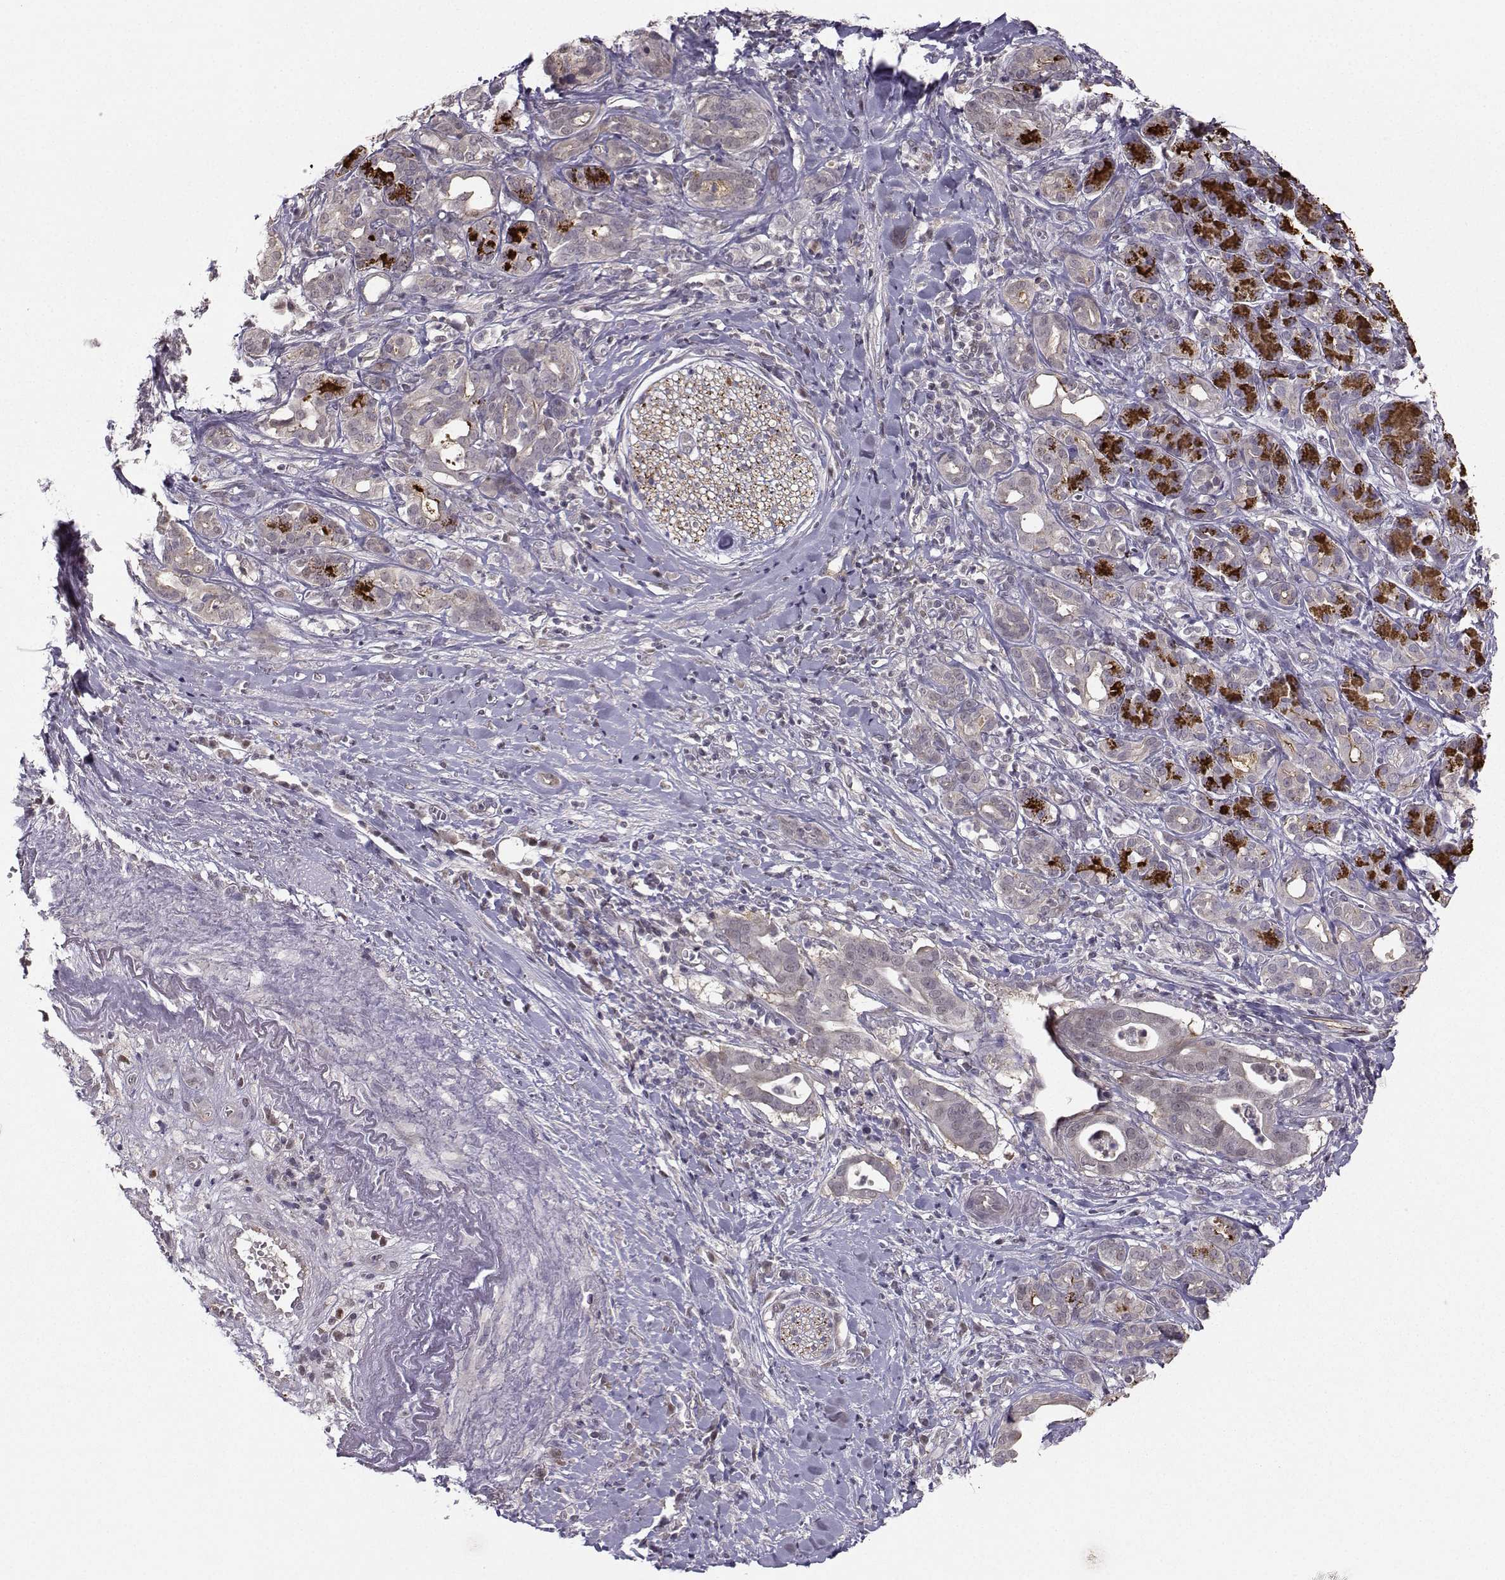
{"staining": {"intensity": "strong", "quantity": "<25%", "location": "cytoplasmic/membranous"}, "tissue": "pancreatic cancer", "cell_type": "Tumor cells", "image_type": "cancer", "snomed": [{"axis": "morphology", "description": "Adenocarcinoma, NOS"}, {"axis": "topography", "description": "Pancreas"}], "caption": "This is a photomicrograph of IHC staining of adenocarcinoma (pancreatic), which shows strong expression in the cytoplasmic/membranous of tumor cells.", "gene": "PKP2", "patient": {"sex": "male", "age": 61}}